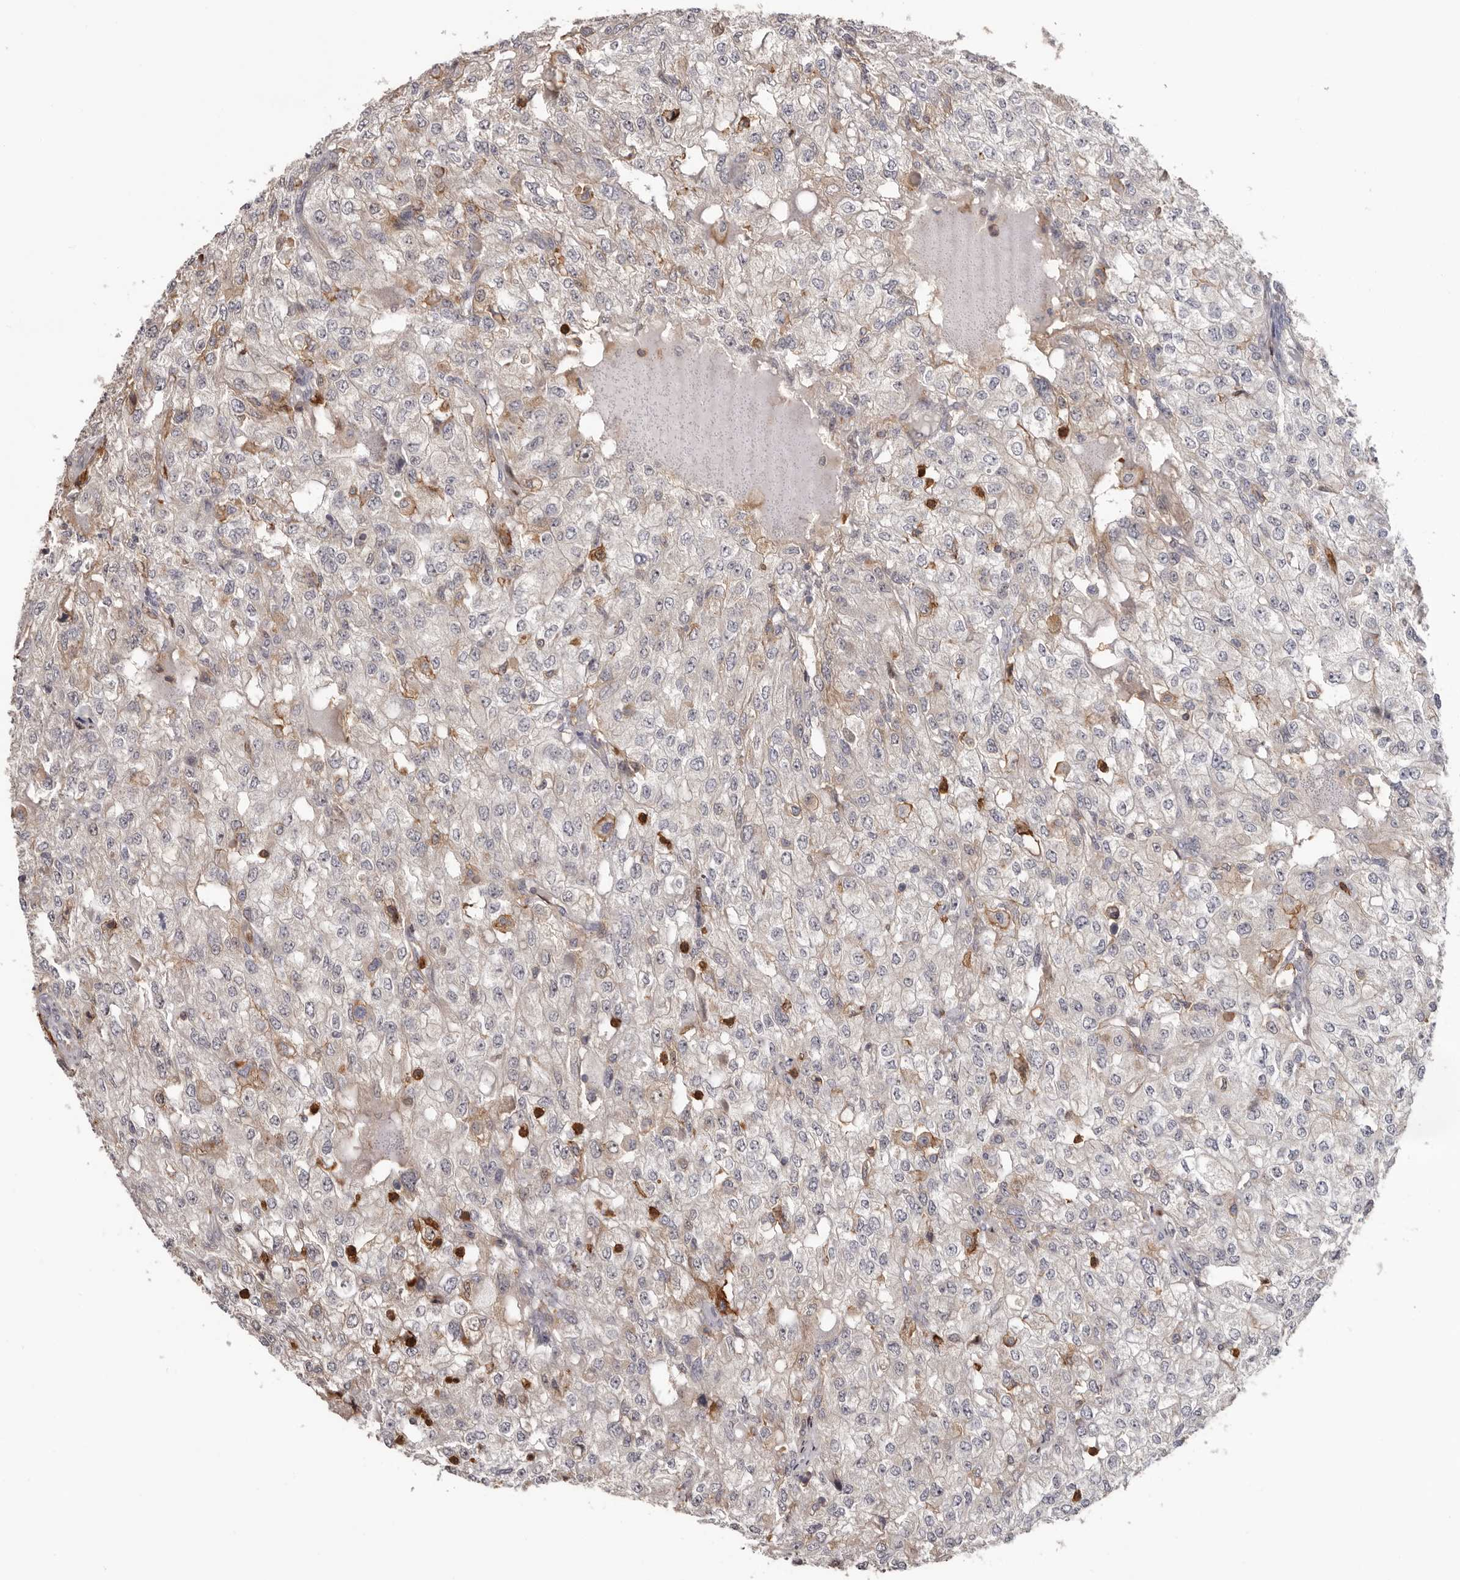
{"staining": {"intensity": "moderate", "quantity": "<25%", "location": "cytoplasmic/membranous"}, "tissue": "renal cancer", "cell_type": "Tumor cells", "image_type": "cancer", "snomed": [{"axis": "morphology", "description": "Adenocarcinoma, NOS"}, {"axis": "topography", "description": "Kidney"}], "caption": "Renal adenocarcinoma stained with a brown dye shows moderate cytoplasmic/membranous positive staining in approximately <25% of tumor cells.", "gene": "PRR12", "patient": {"sex": "female", "age": 54}}